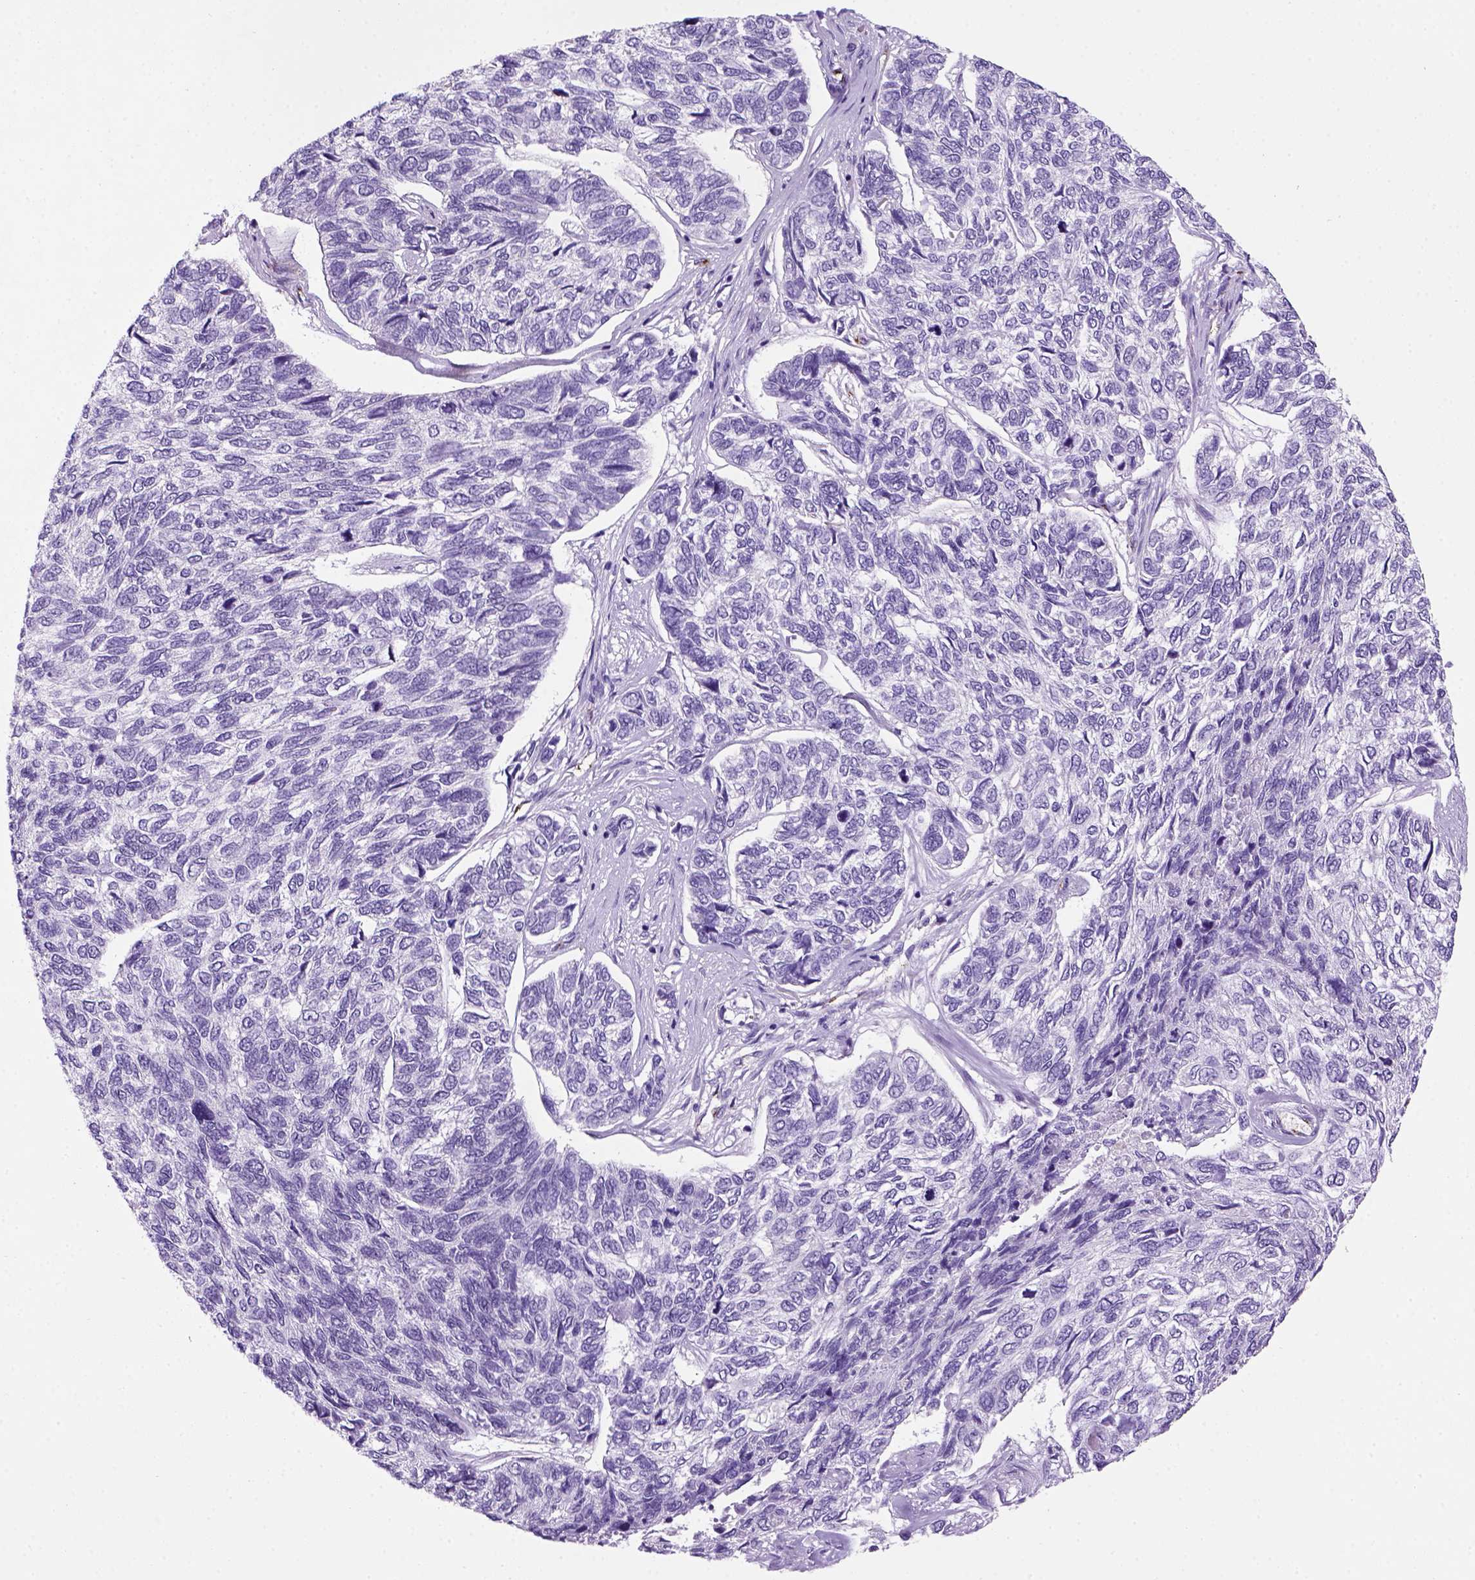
{"staining": {"intensity": "negative", "quantity": "none", "location": "none"}, "tissue": "skin cancer", "cell_type": "Tumor cells", "image_type": "cancer", "snomed": [{"axis": "morphology", "description": "Basal cell carcinoma"}, {"axis": "topography", "description": "Skin"}], "caption": "Tumor cells are negative for brown protein staining in basal cell carcinoma (skin).", "gene": "VWF", "patient": {"sex": "female", "age": 65}}